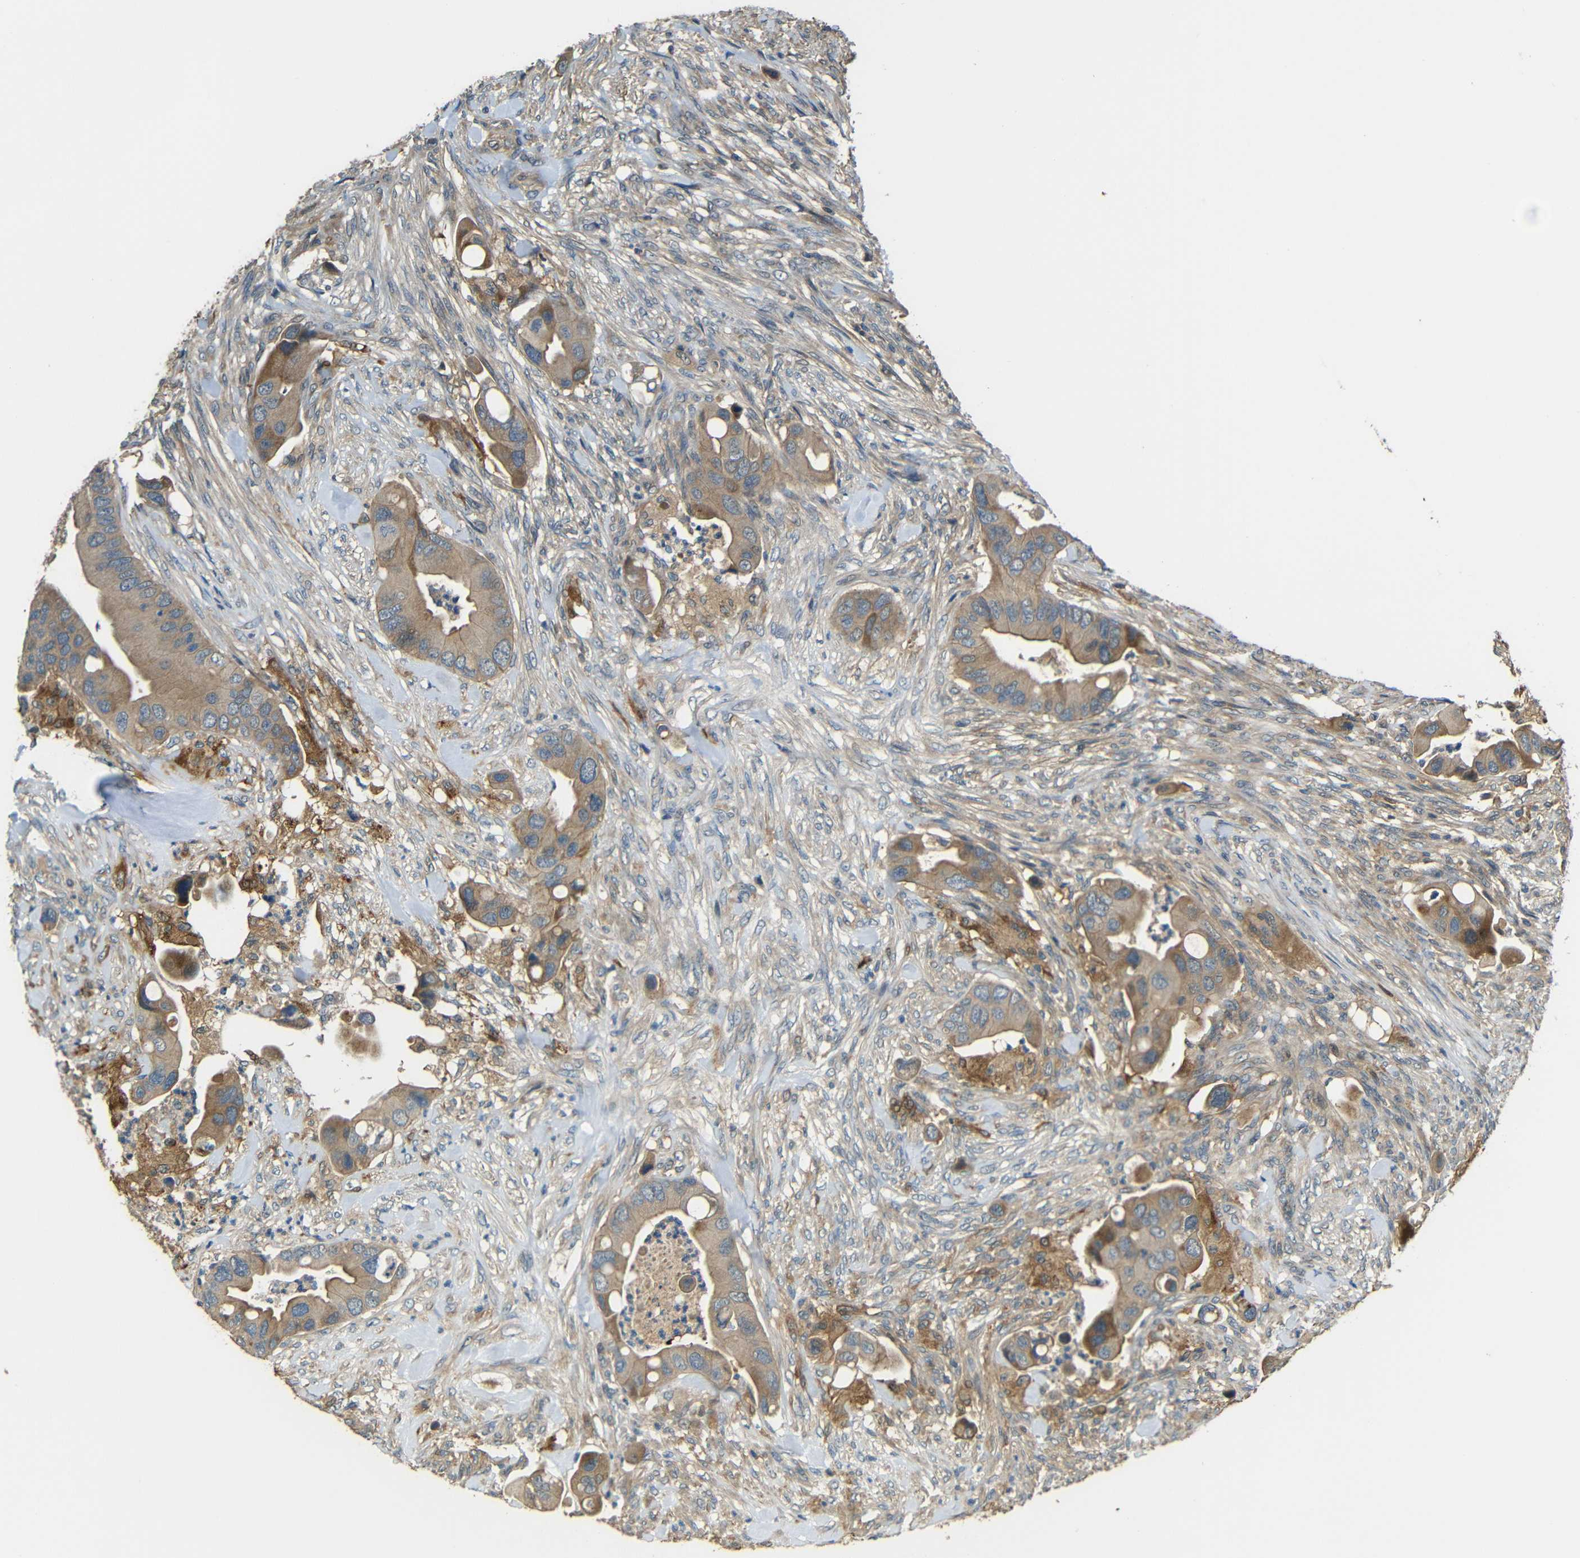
{"staining": {"intensity": "moderate", "quantity": ">75%", "location": "cytoplasmic/membranous"}, "tissue": "colorectal cancer", "cell_type": "Tumor cells", "image_type": "cancer", "snomed": [{"axis": "morphology", "description": "Adenocarcinoma, NOS"}, {"axis": "topography", "description": "Rectum"}], "caption": "Human colorectal adenocarcinoma stained with a brown dye exhibits moderate cytoplasmic/membranous positive positivity in approximately >75% of tumor cells.", "gene": "FNDC3A", "patient": {"sex": "female", "age": 57}}